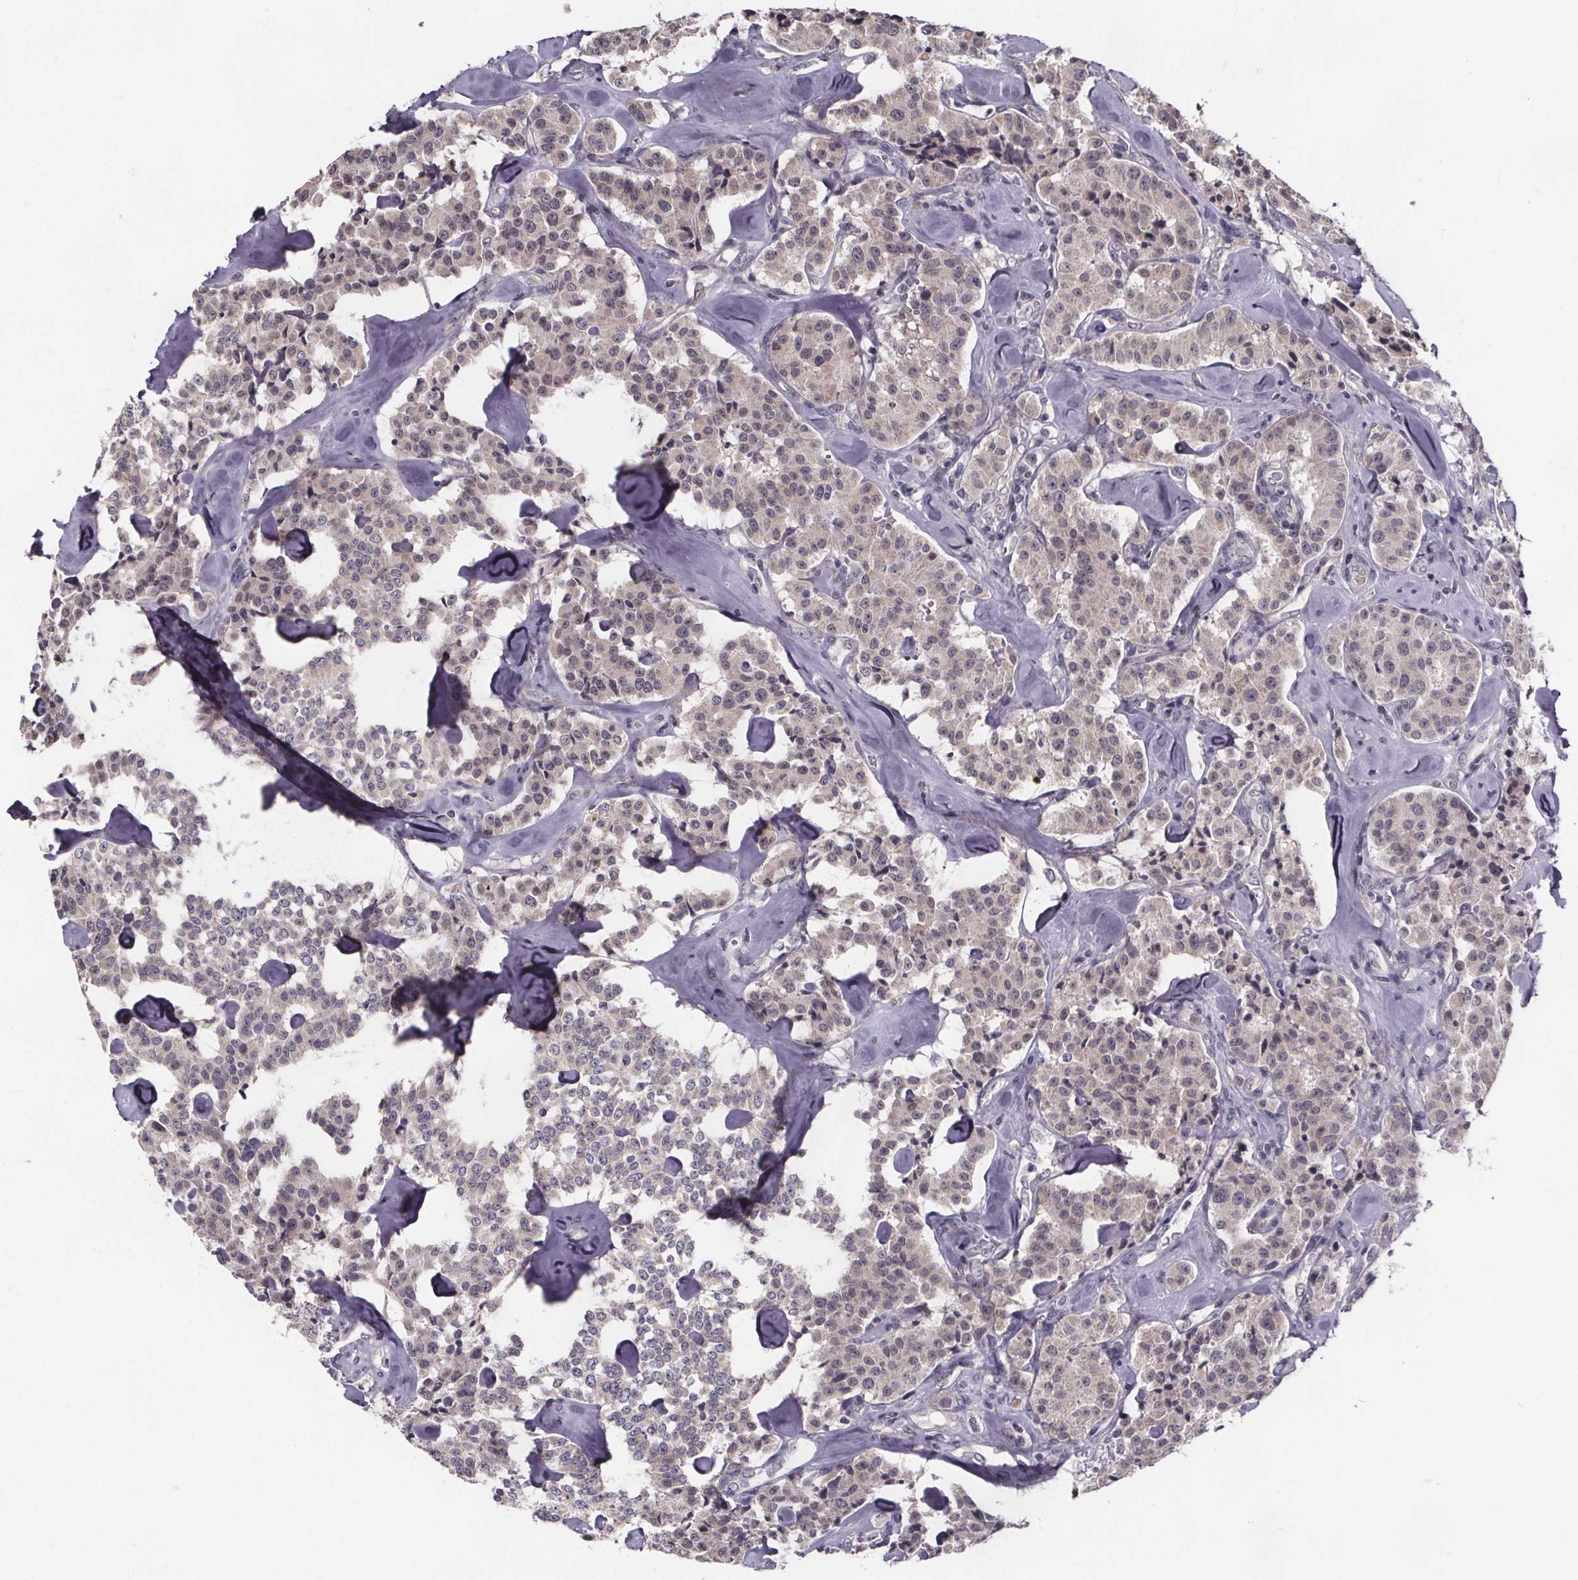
{"staining": {"intensity": "negative", "quantity": "none", "location": "none"}, "tissue": "carcinoid", "cell_type": "Tumor cells", "image_type": "cancer", "snomed": [{"axis": "morphology", "description": "Carcinoid, malignant, NOS"}, {"axis": "topography", "description": "Pancreas"}], "caption": "Immunohistochemistry image of carcinoid stained for a protein (brown), which shows no positivity in tumor cells. (DAB (3,3'-diaminobenzidine) immunohistochemistry visualized using brightfield microscopy, high magnification).", "gene": "FAM181B", "patient": {"sex": "male", "age": 41}}